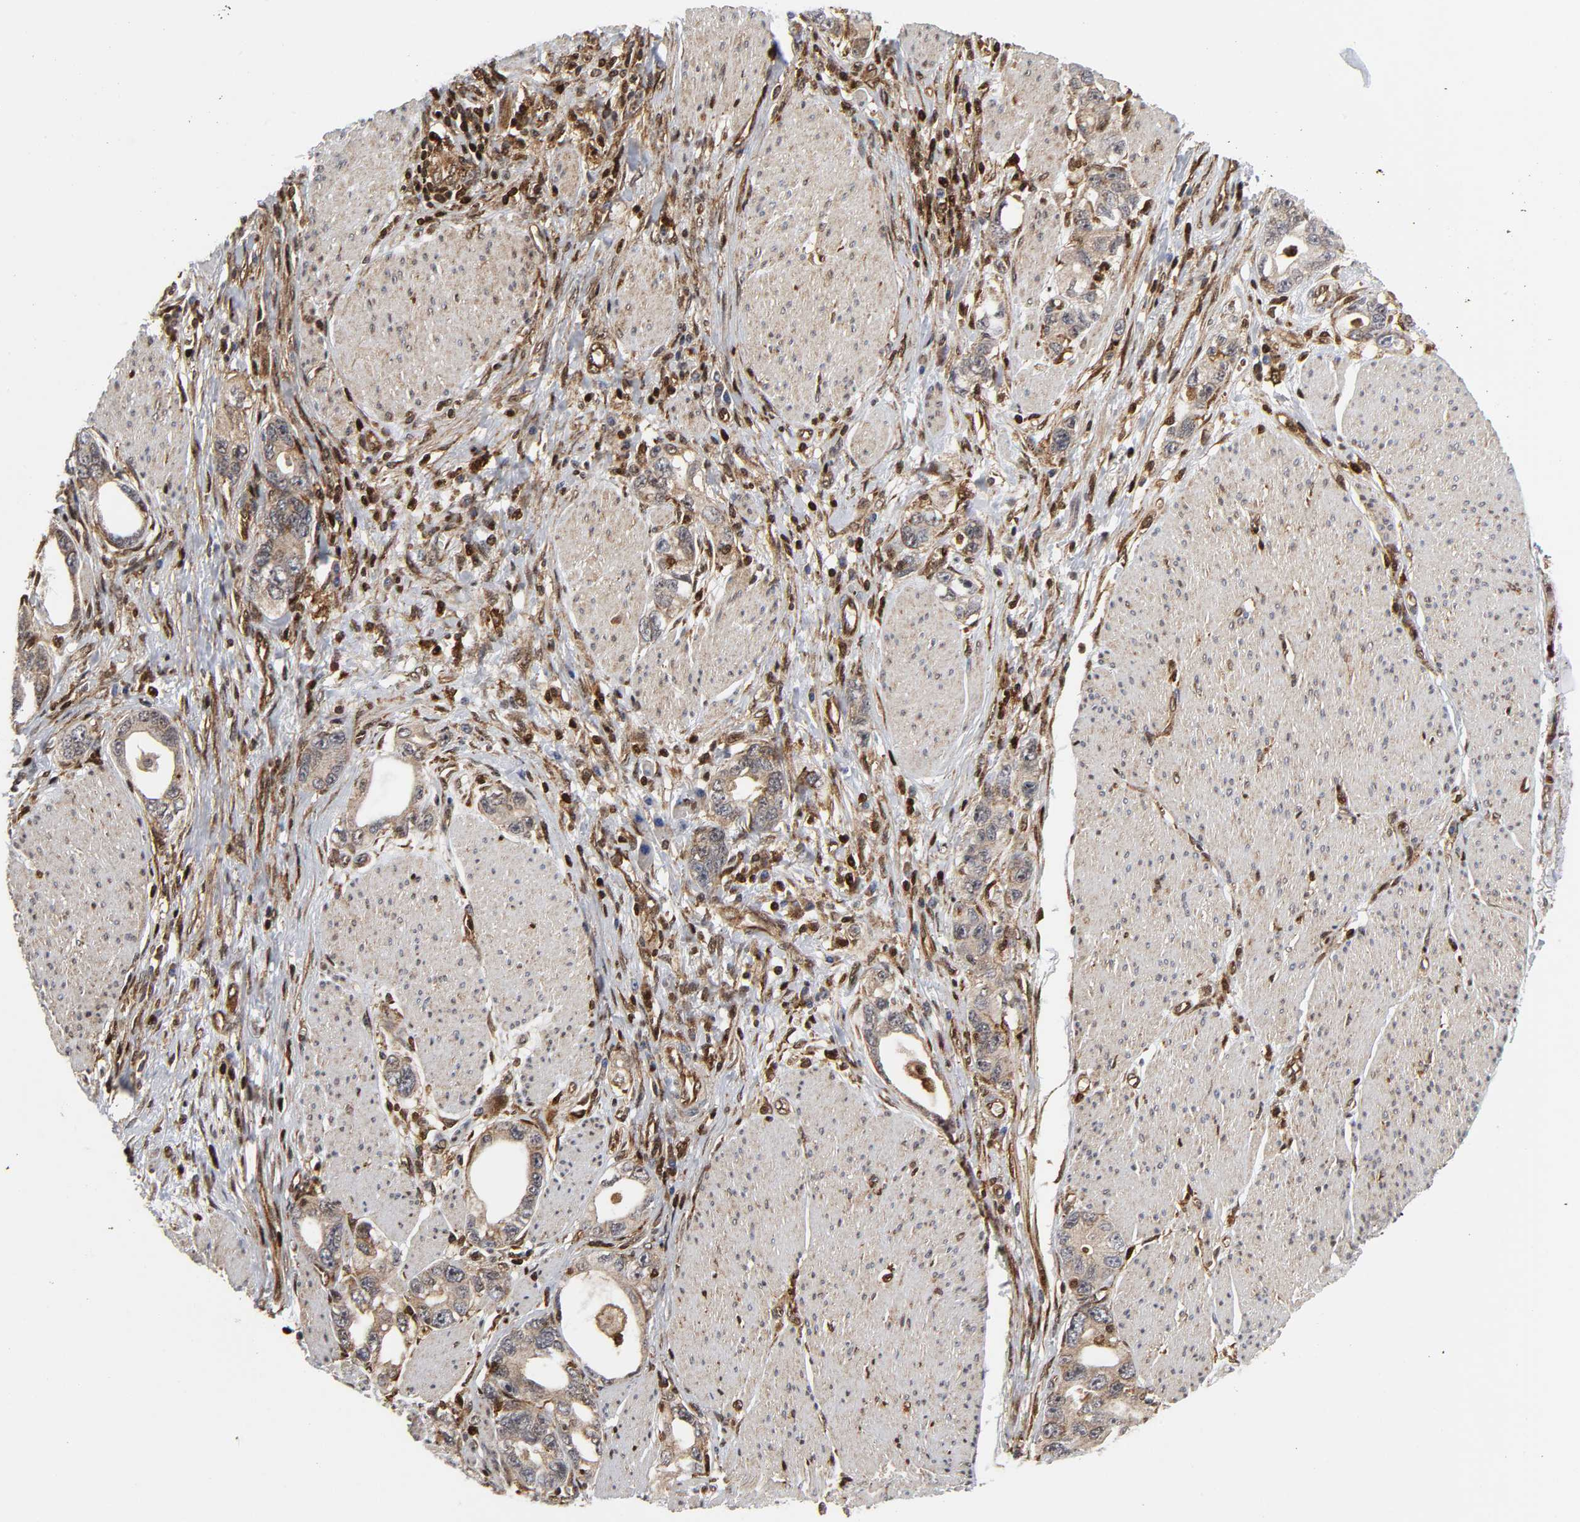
{"staining": {"intensity": "moderate", "quantity": ">75%", "location": "cytoplasmic/membranous"}, "tissue": "stomach cancer", "cell_type": "Tumor cells", "image_type": "cancer", "snomed": [{"axis": "morphology", "description": "Adenocarcinoma, NOS"}, {"axis": "topography", "description": "Stomach, lower"}], "caption": "Stomach adenocarcinoma was stained to show a protein in brown. There is medium levels of moderate cytoplasmic/membranous positivity in approximately >75% of tumor cells.", "gene": "MAPK1", "patient": {"sex": "female", "age": 93}}